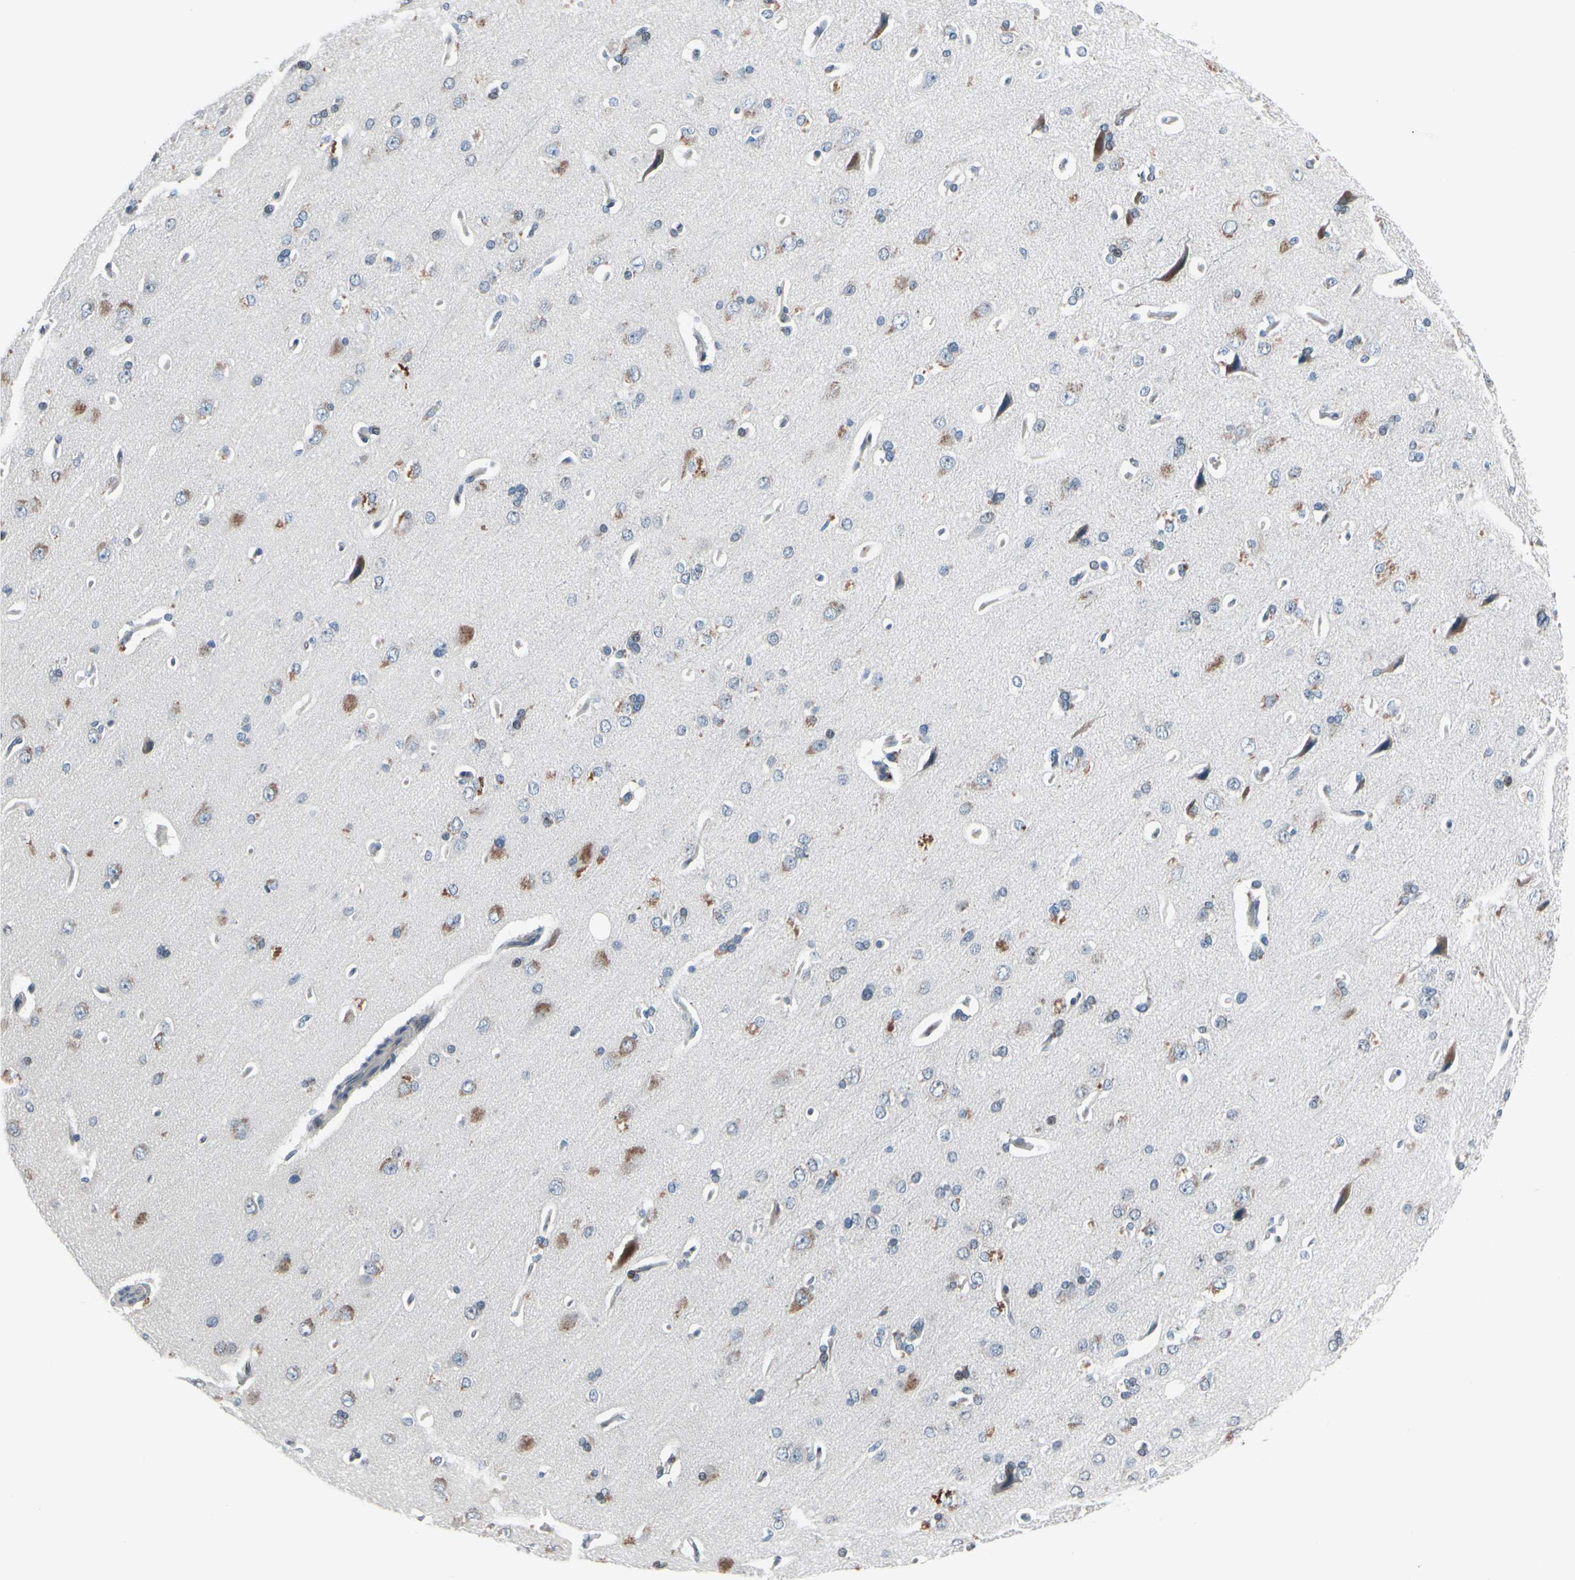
{"staining": {"intensity": "negative", "quantity": "none", "location": "none"}, "tissue": "cerebral cortex", "cell_type": "Endothelial cells", "image_type": "normal", "snomed": [{"axis": "morphology", "description": "Normal tissue, NOS"}, {"axis": "topography", "description": "Cerebral cortex"}], "caption": "Cerebral cortex stained for a protein using immunohistochemistry shows no positivity endothelial cells.", "gene": "TXN", "patient": {"sex": "male", "age": 62}}